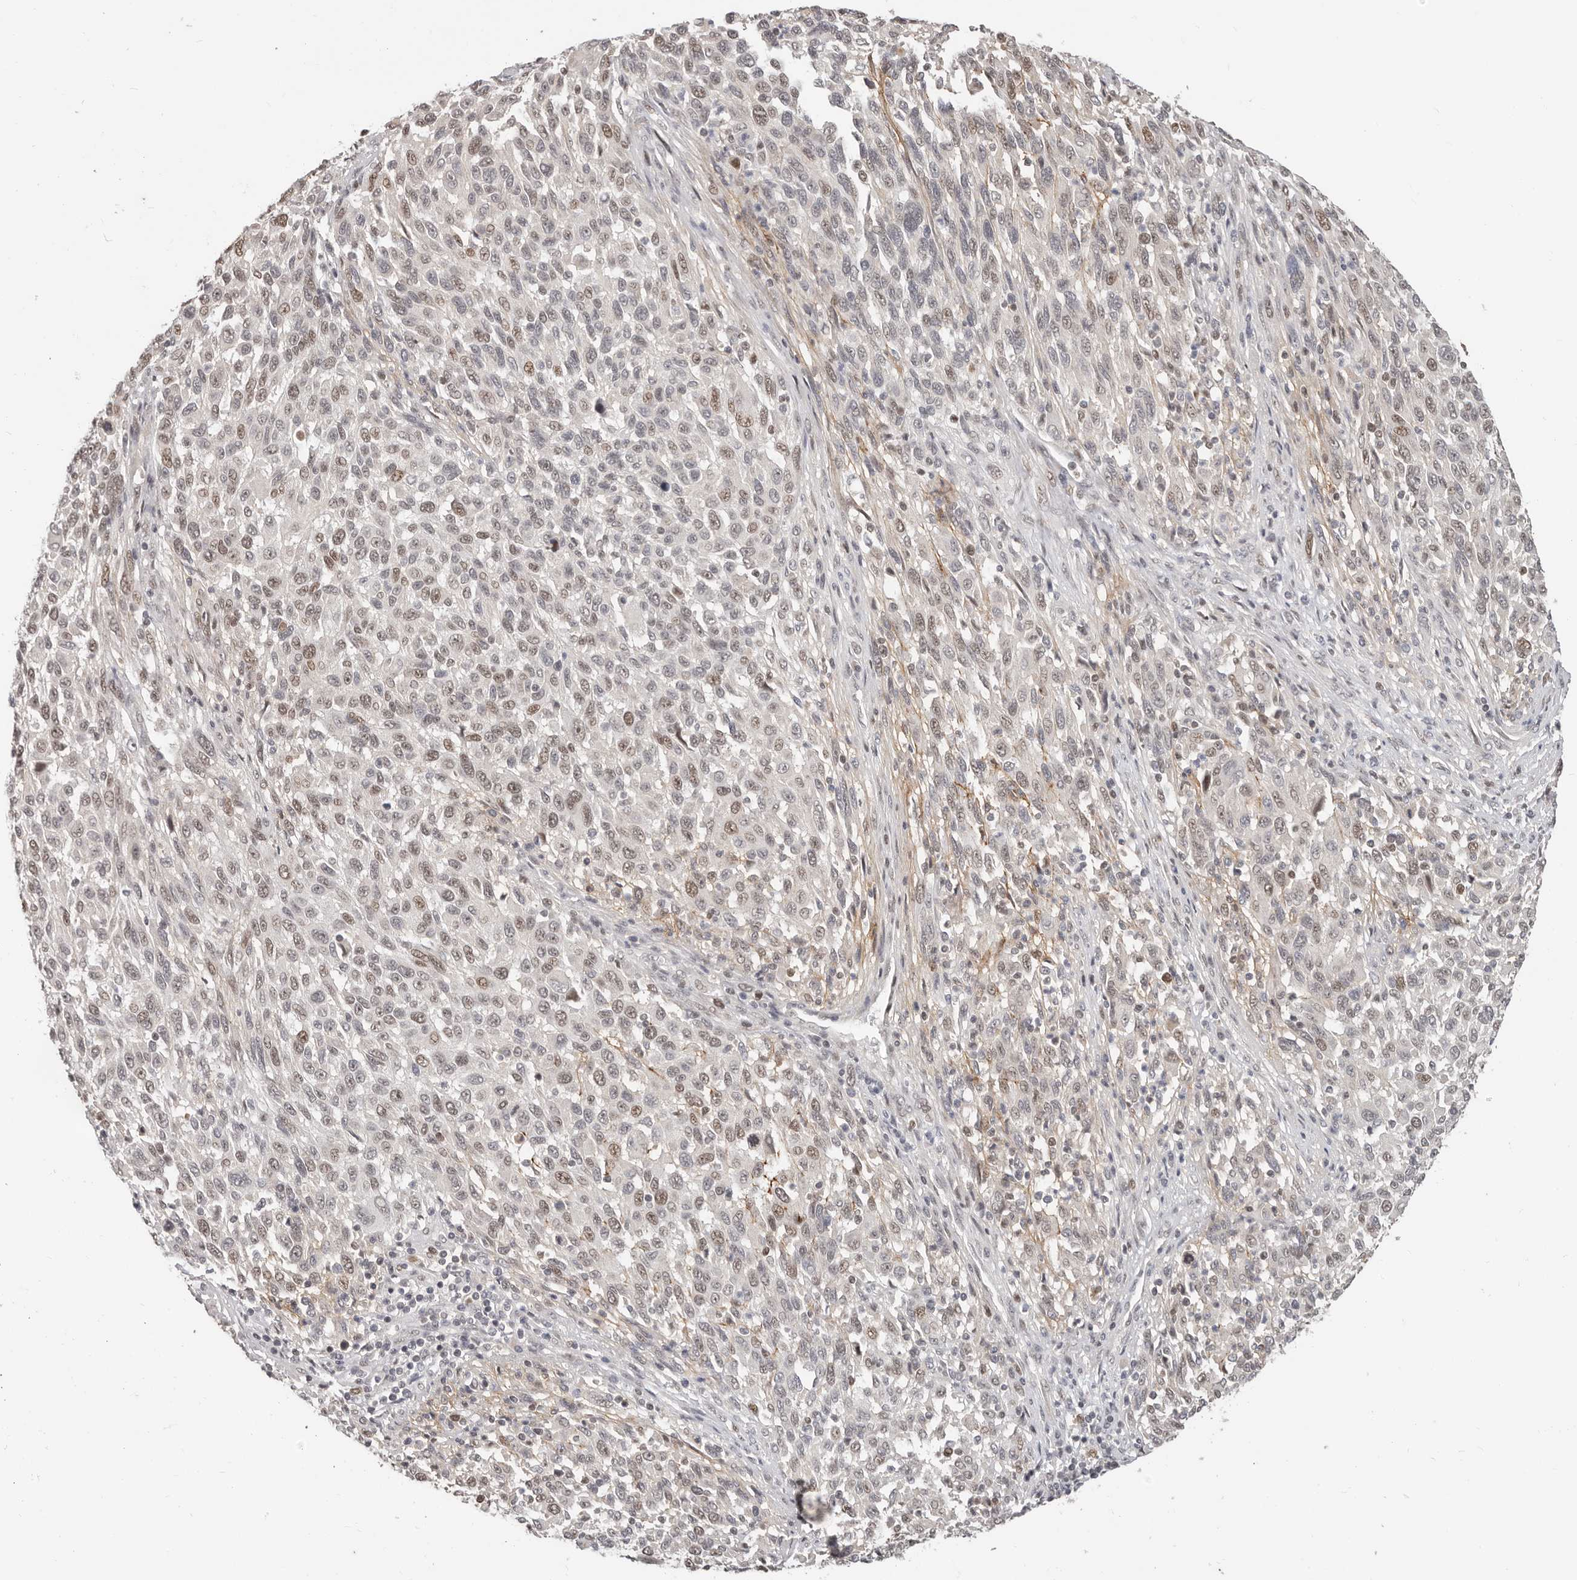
{"staining": {"intensity": "weak", "quantity": "25%-75%", "location": "nuclear"}, "tissue": "melanoma", "cell_type": "Tumor cells", "image_type": "cancer", "snomed": [{"axis": "morphology", "description": "Malignant melanoma, Metastatic site"}, {"axis": "topography", "description": "Lymph node"}], "caption": "Protein analysis of malignant melanoma (metastatic site) tissue demonstrates weak nuclear positivity in about 25%-75% of tumor cells.", "gene": "RFC2", "patient": {"sex": "male", "age": 61}}